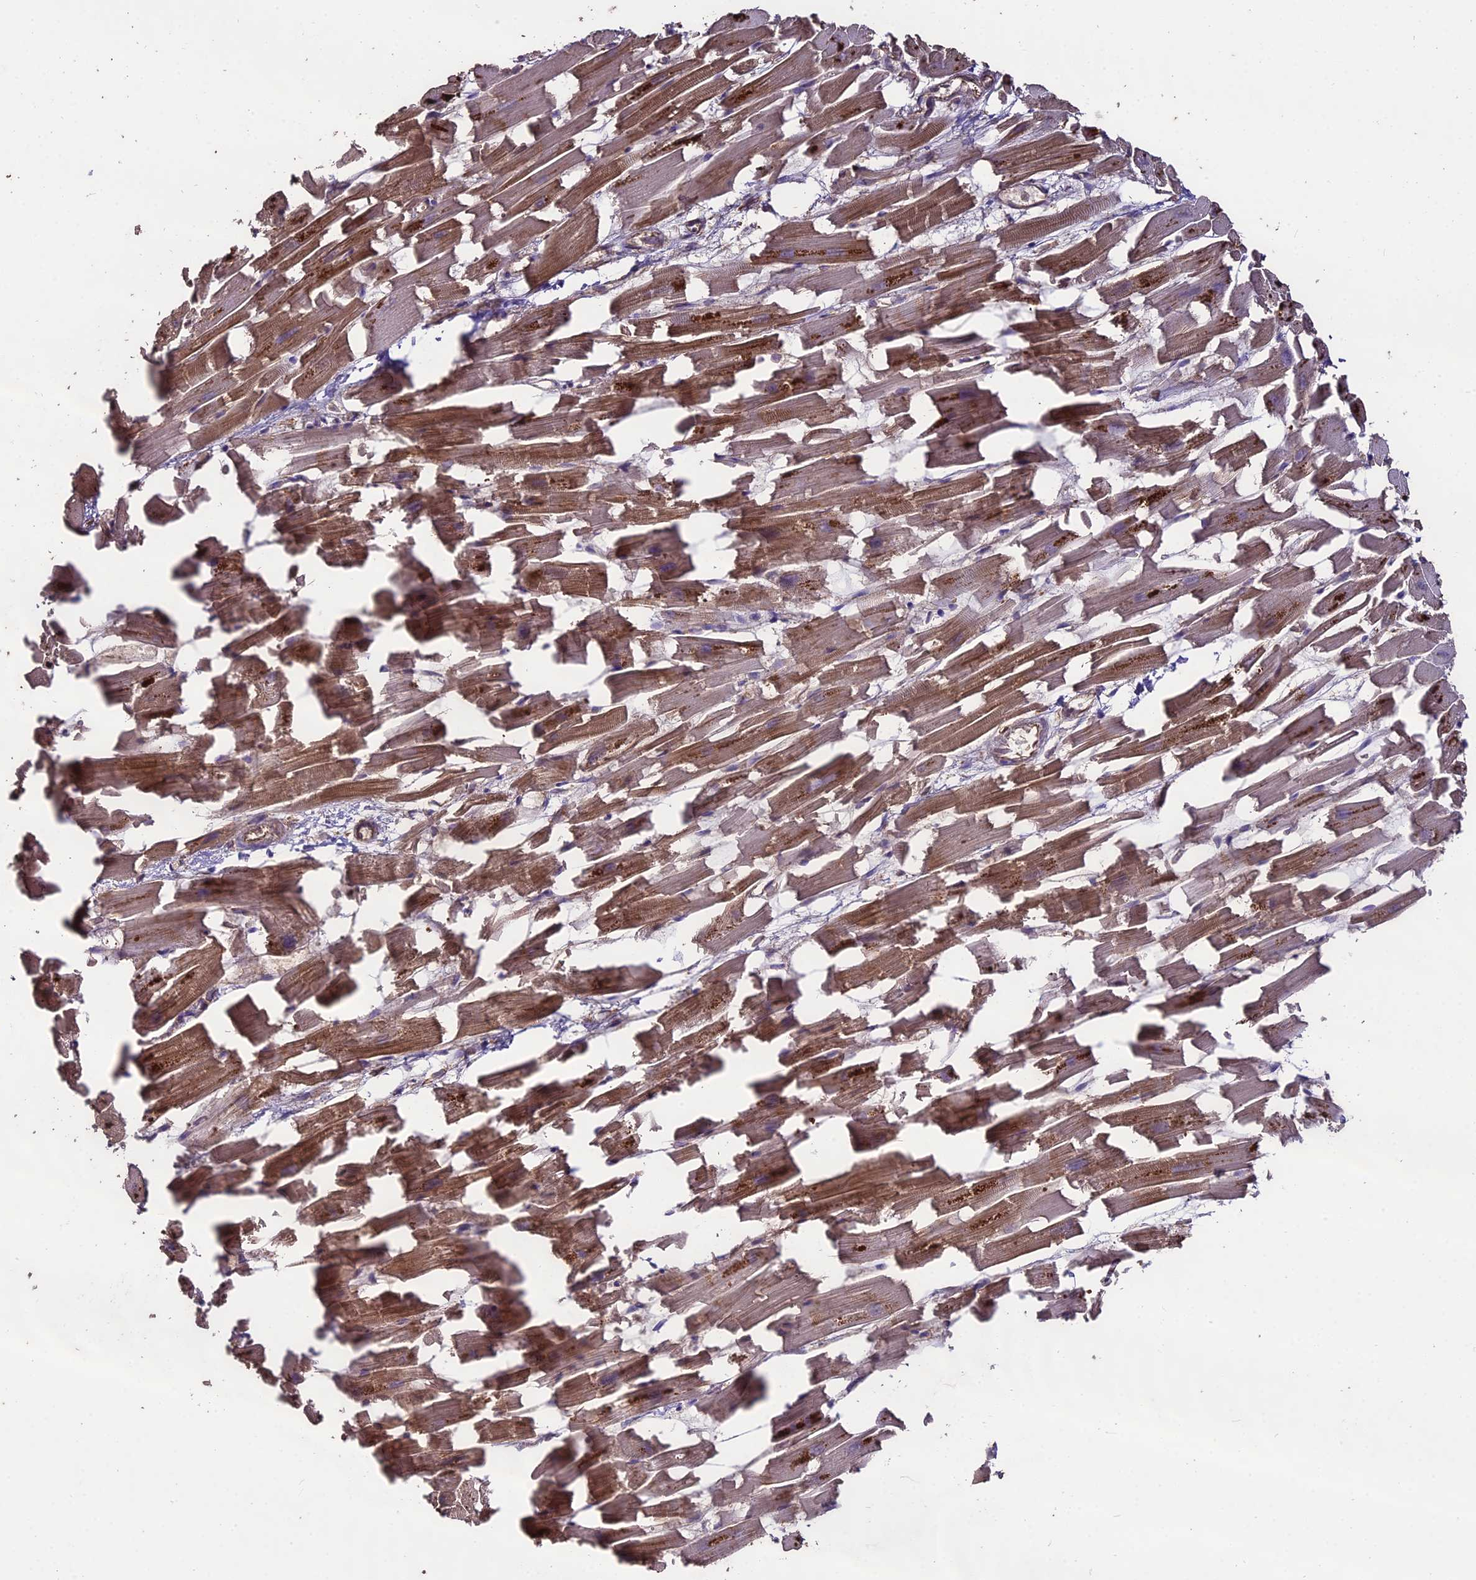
{"staining": {"intensity": "moderate", "quantity": ">75%", "location": "cytoplasmic/membranous"}, "tissue": "heart muscle", "cell_type": "Cardiomyocytes", "image_type": "normal", "snomed": [{"axis": "morphology", "description": "Normal tissue, NOS"}, {"axis": "topography", "description": "Heart"}], "caption": "A brown stain shows moderate cytoplasmic/membranous expression of a protein in cardiomyocytes of unremarkable heart muscle. The protein is stained brown, and the nuclei are stained in blue (DAB IHC with brightfield microscopy, high magnification).", "gene": "TTLL10", "patient": {"sex": "female", "age": 64}}